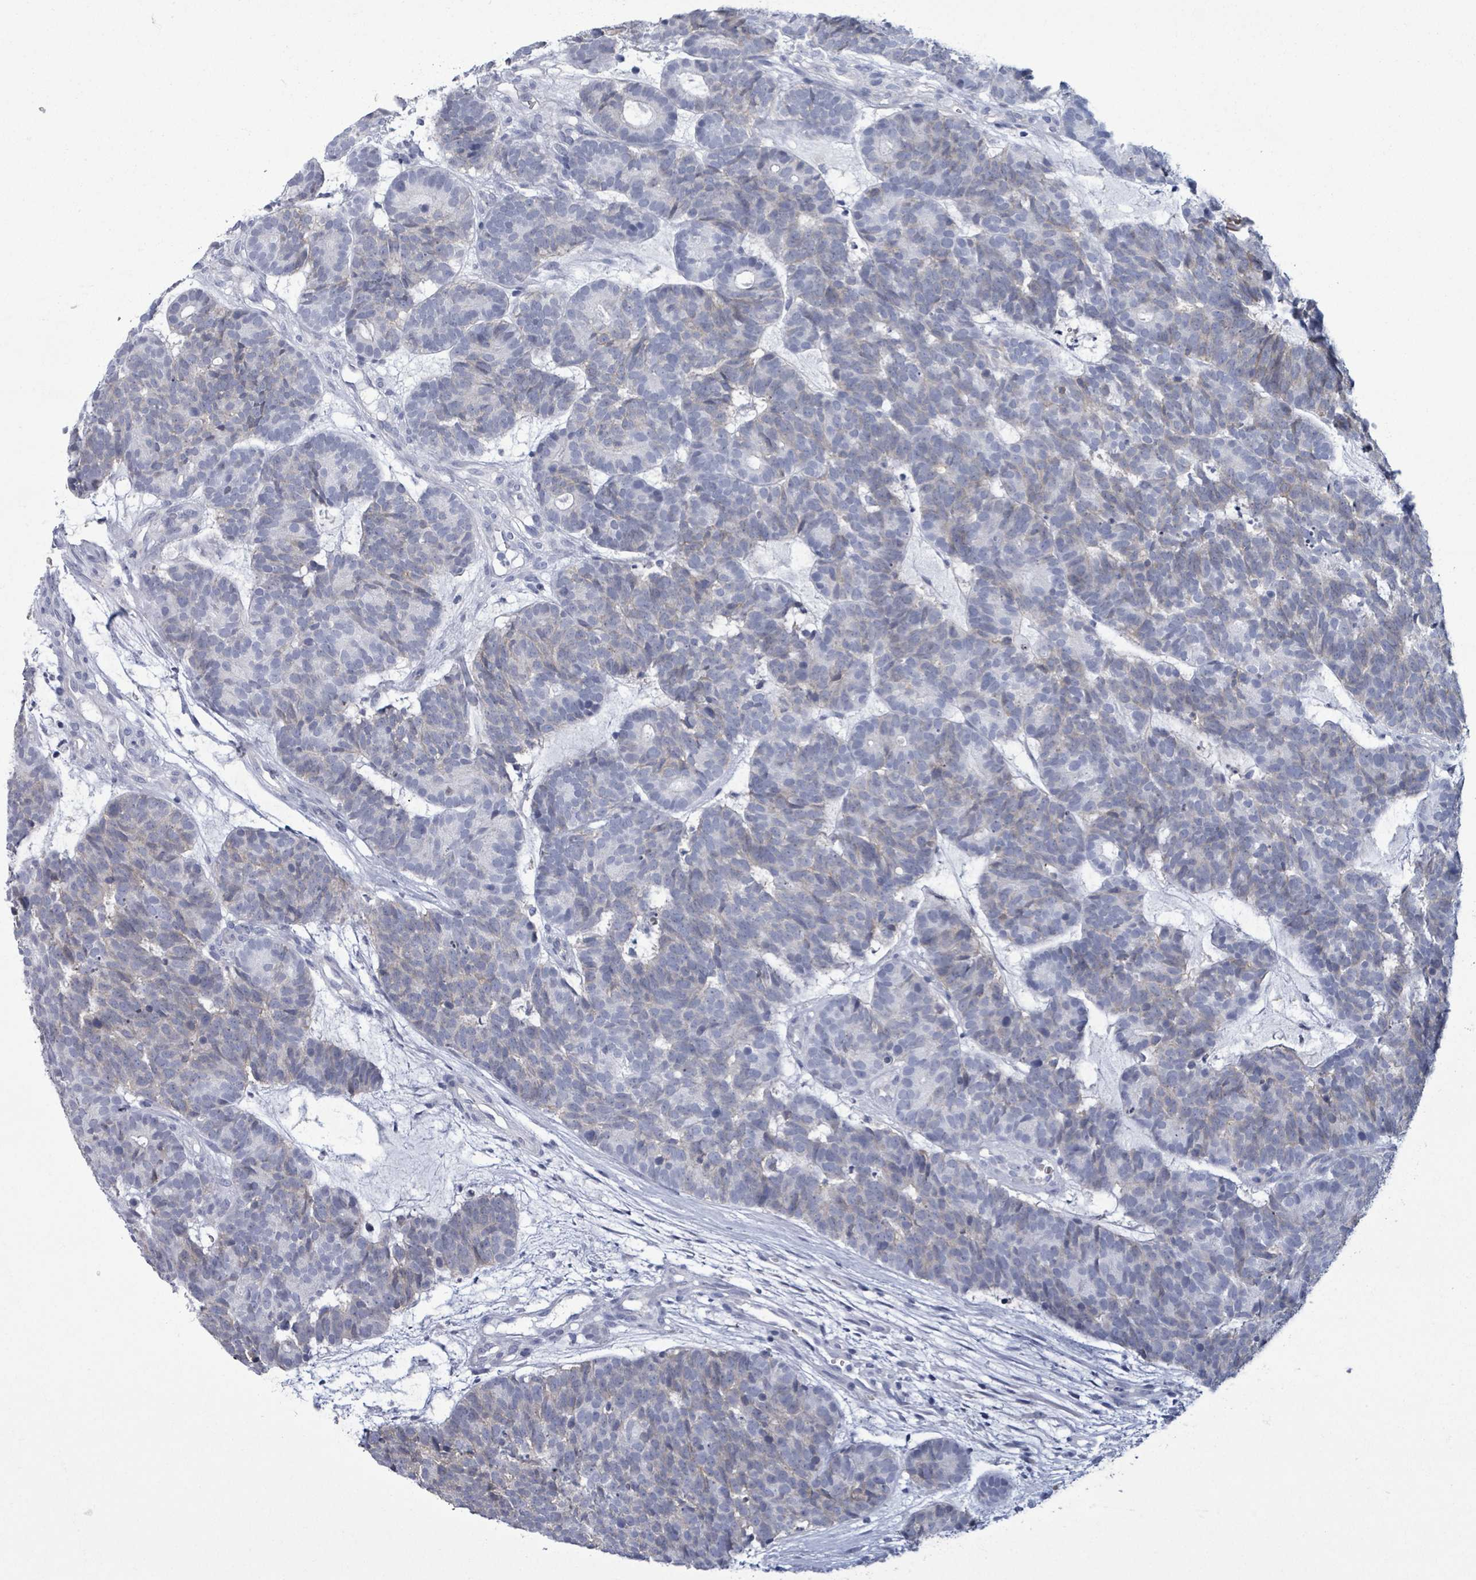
{"staining": {"intensity": "negative", "quantity": "none", "location": "none"}, "tissue": "head and neck cancer", "cell_type": "Tumor cells", "image_type": "cancer", "snomed": [{"axis": "morphology", "description": "Adenocarcinoma, NOS"}, {"axis": "topography", "description": "Head-Neck"}], "caption": "Human adenocarcinoma (head and neck) stained for a protein using IHC displays no positivity in tumor cells.", "gene": "BSG", "patient": {"sex": "female", "age": 81}}